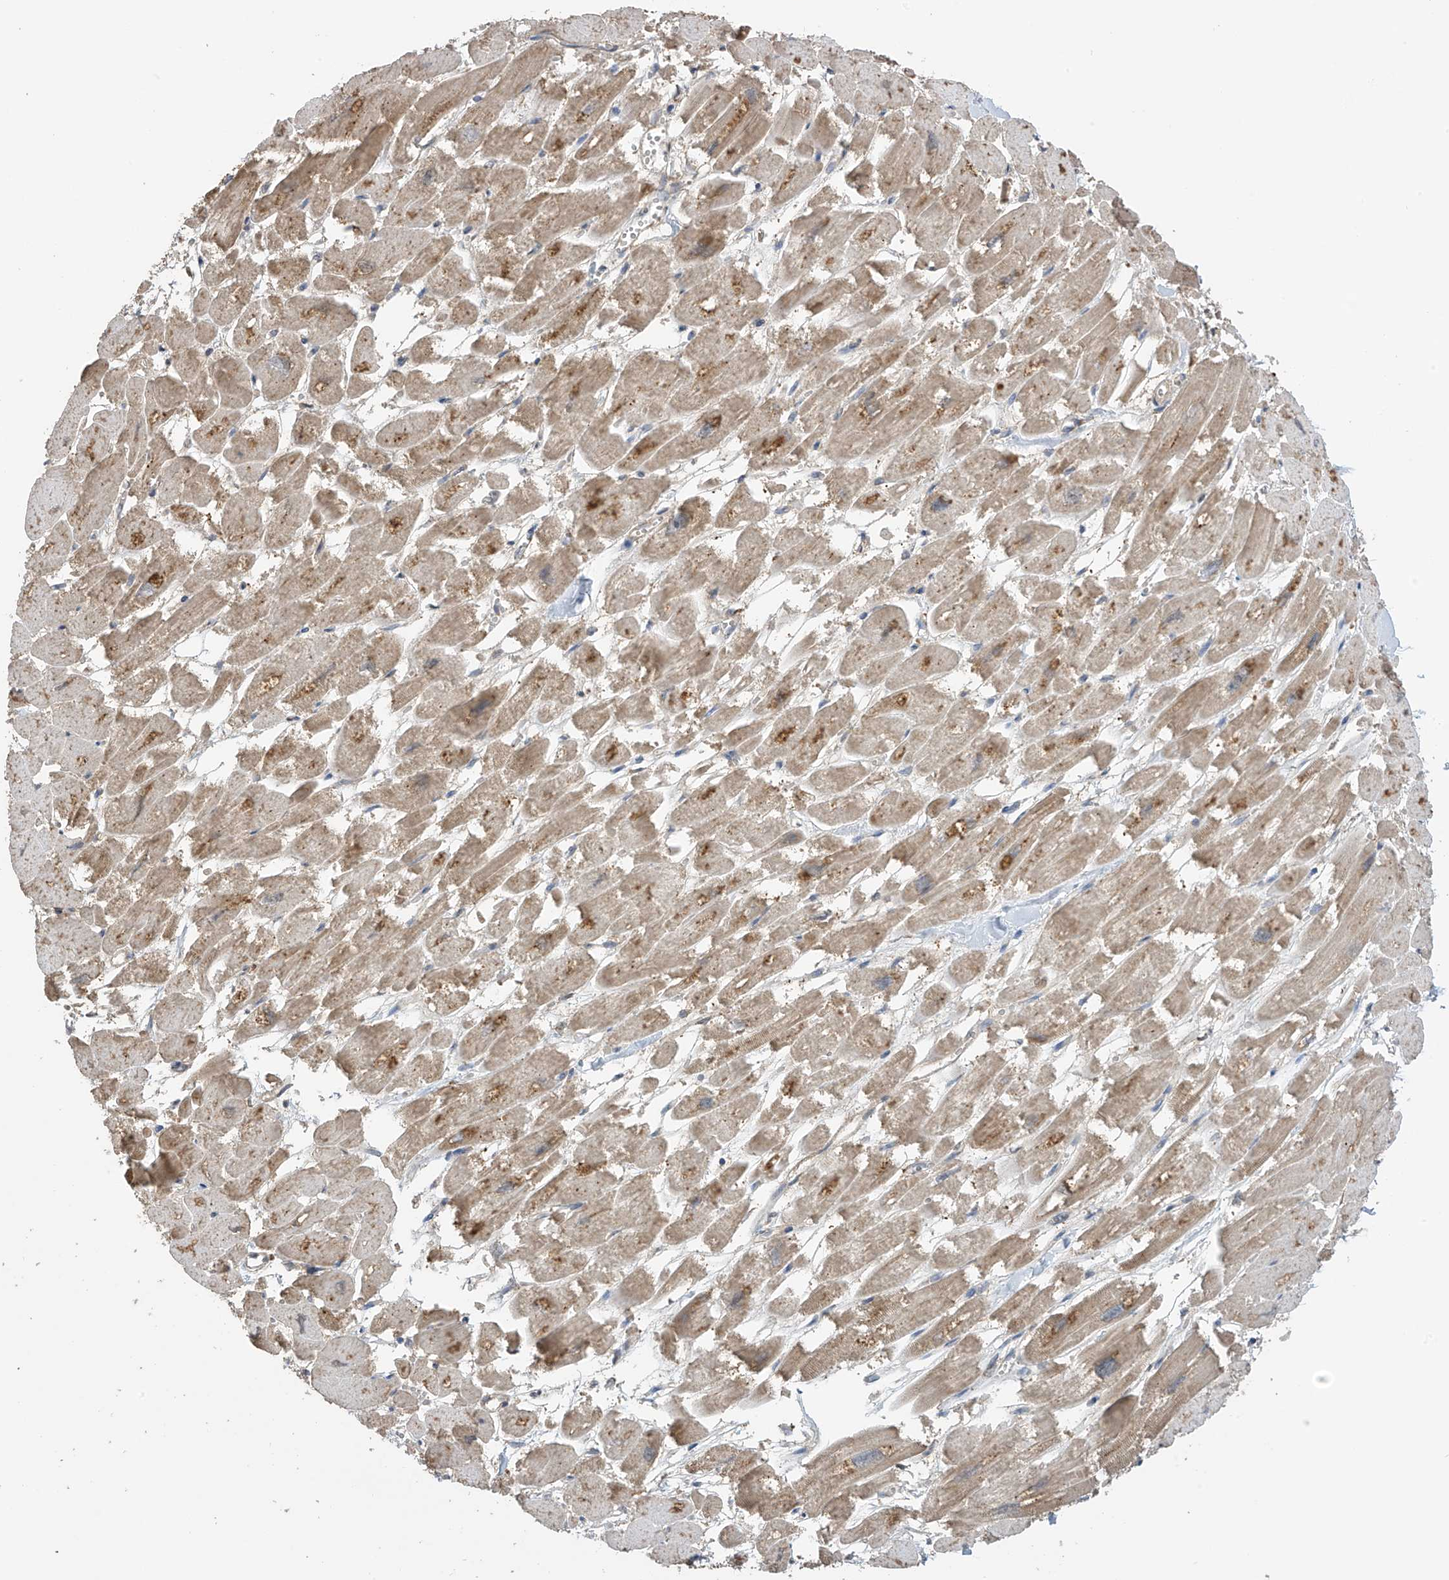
{"staining": {"intensity": "moderate", "quantity": ">75%", "location": "cytoplasmic/membranous"}, "tissue": "heart muscle", "cell_type": "Cardiomyocytes", "image_type": "normal", "snomed": [{"axis": "morphology", "description": "Normal tissue, NOS"}, {"axis": "topography", "description": "Heart"}], "caption": "Protein expression analysis of benign heart muscle reveals moderate cytoplasmic/membranous positivity in approximately >75% of cardiomyocytes.", "gene": "PNPT1", "patient": {"sex": "male", "age": 54}}